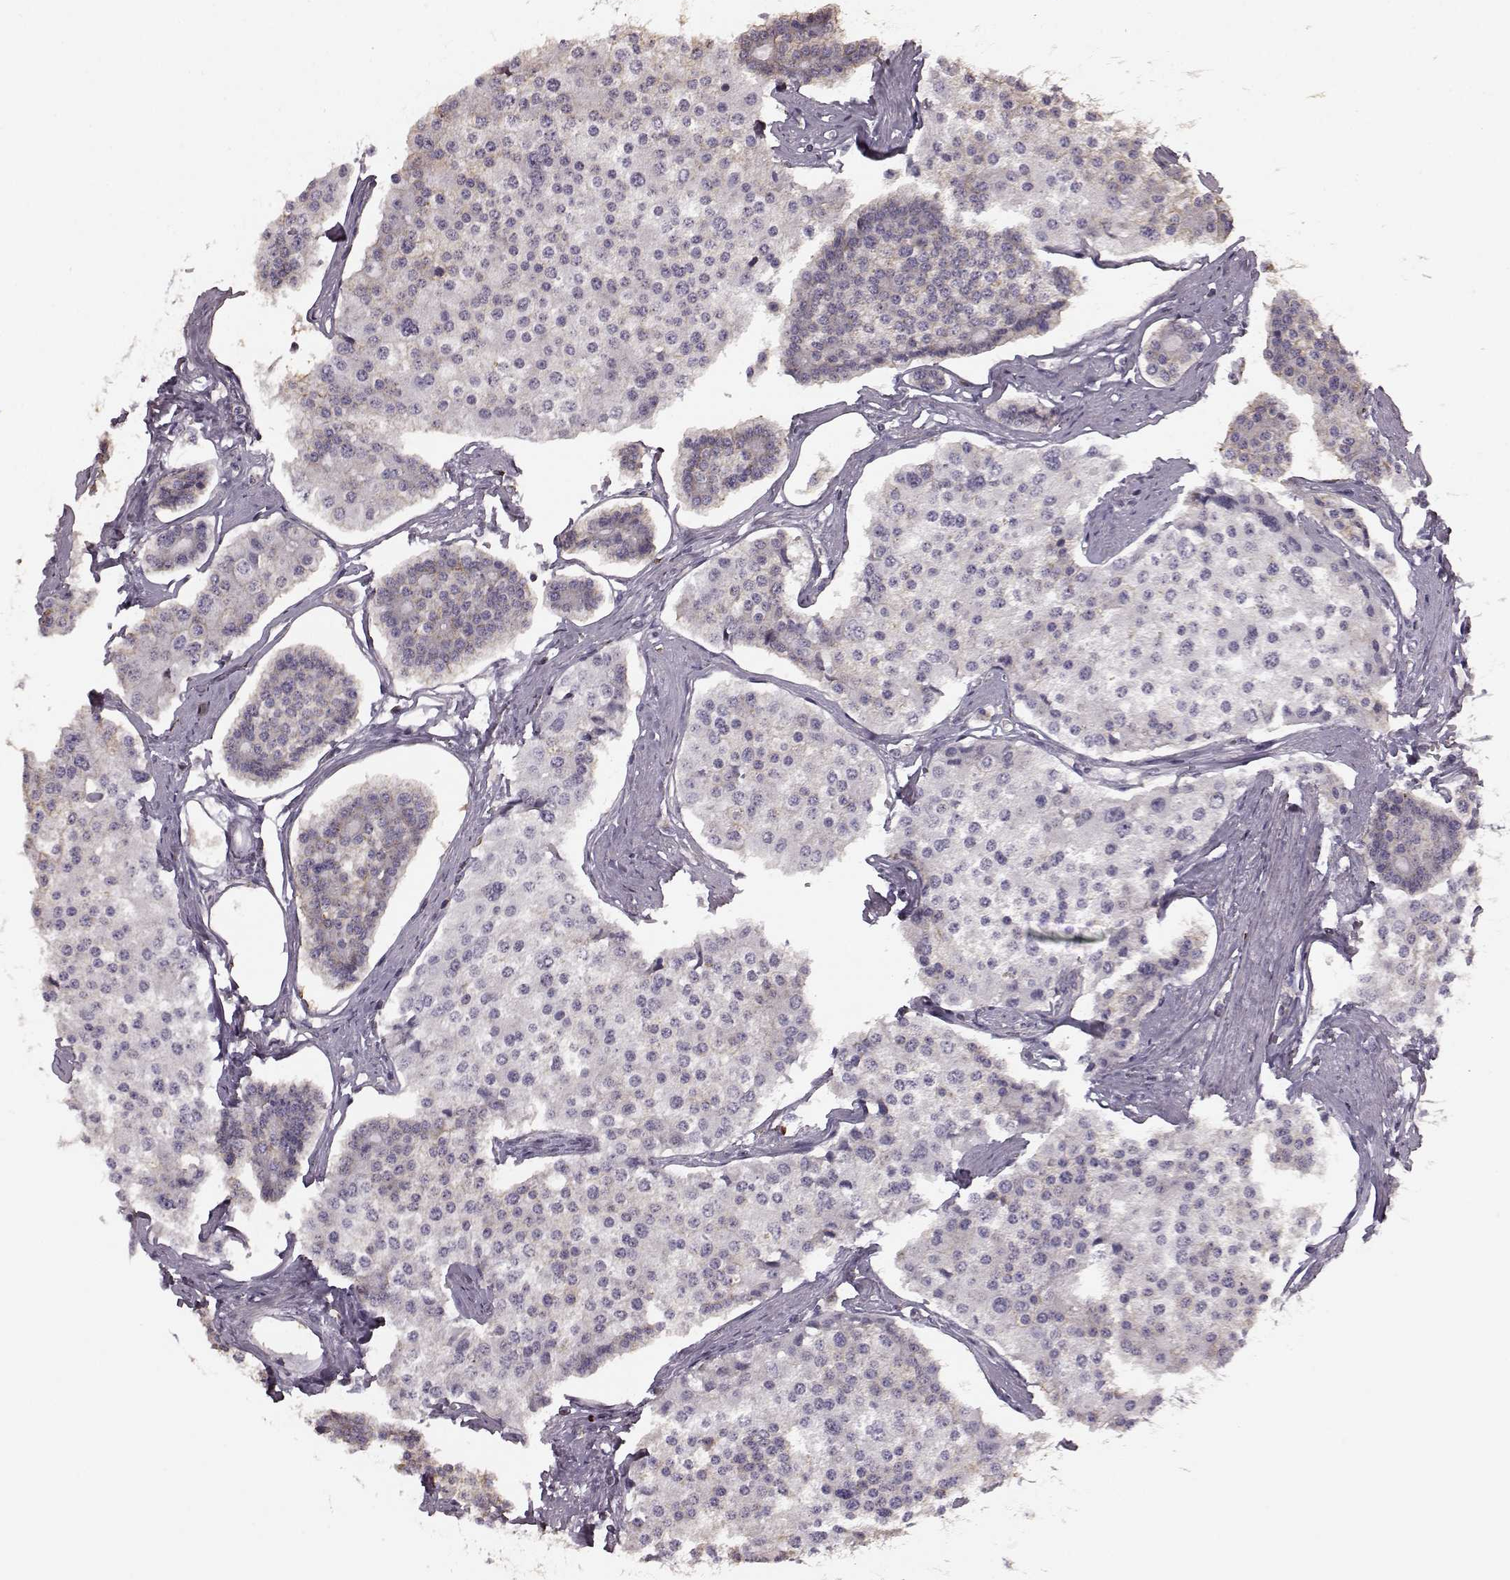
{"staining": {"intensity": "weak", "quantity": "<25%", "location": "cytoplasmic/membranous"}, "tissue": "carcinoid", "cell_type": "Tumor cells", "image_type": "cancer", "snomed": [{"axis": "morphology", "description": "Carcinoid, malignant, NOS"}, {"axis": "topography", "description": "Small intestine"}], "caption": "Immunohistochemistry (IHC) micrograph of malignant carcinoid stained for a protein (brown), which displays no positivity in tumor cells.", "gene": "PDCD1", "patient": {"sex": "female", "age": 65}}